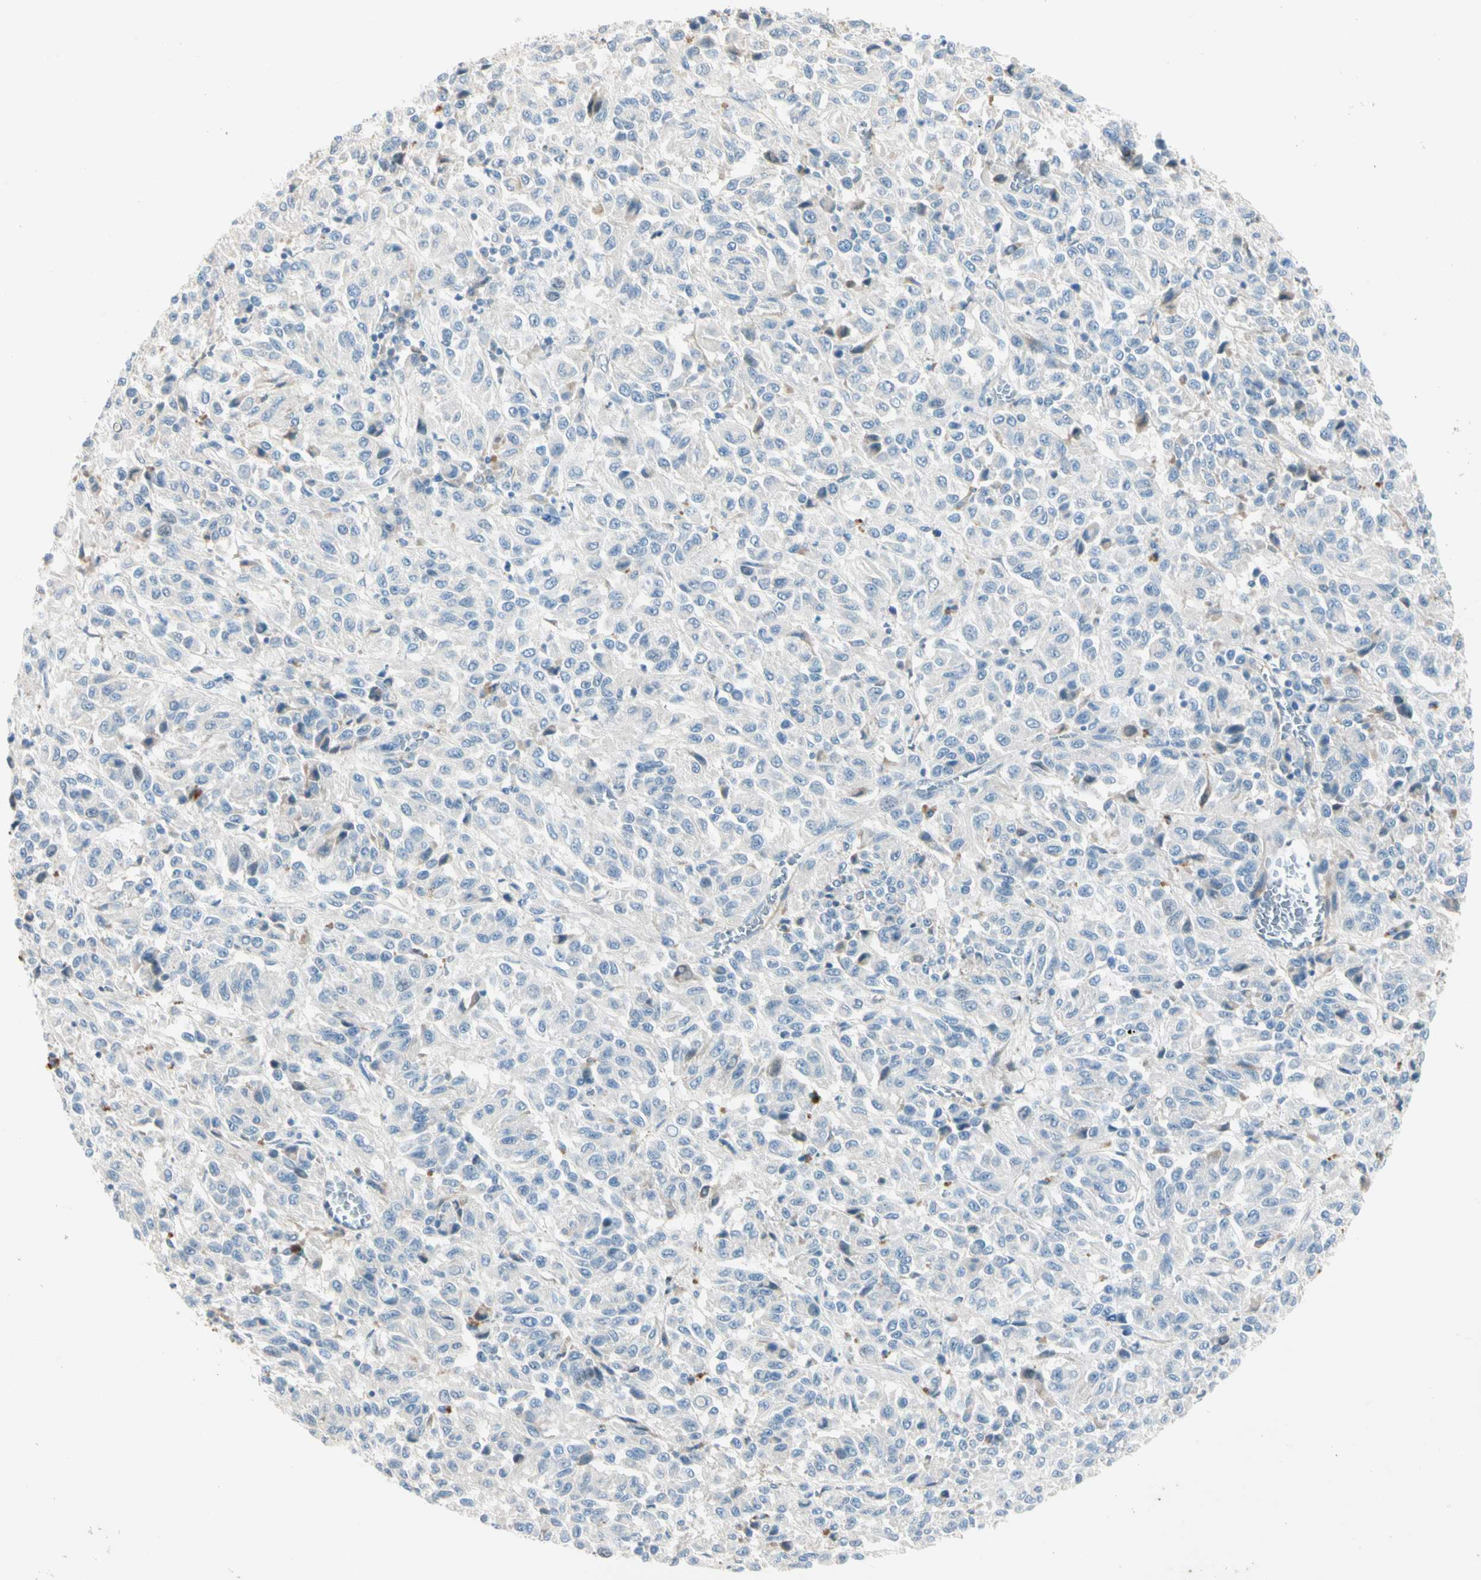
{"staining": {"intensity": "negative", "quantity": "none", "location": "none"}, "tissue": "melanoma", "cell_type": "Tumor cells", "image_type": "cancer", "snomed": [{"axis": "morphology", "description": "Malignant melanoma, Metastatic site"}, {"axis": "topography", "description": "Lung"}], "caption": "The histopathology image displays no significant positivity in tumor cells of malignant melanoma (metastatic site).", "gene": "SERPIND1", "patient": {"sex": "male", "age": 64}}